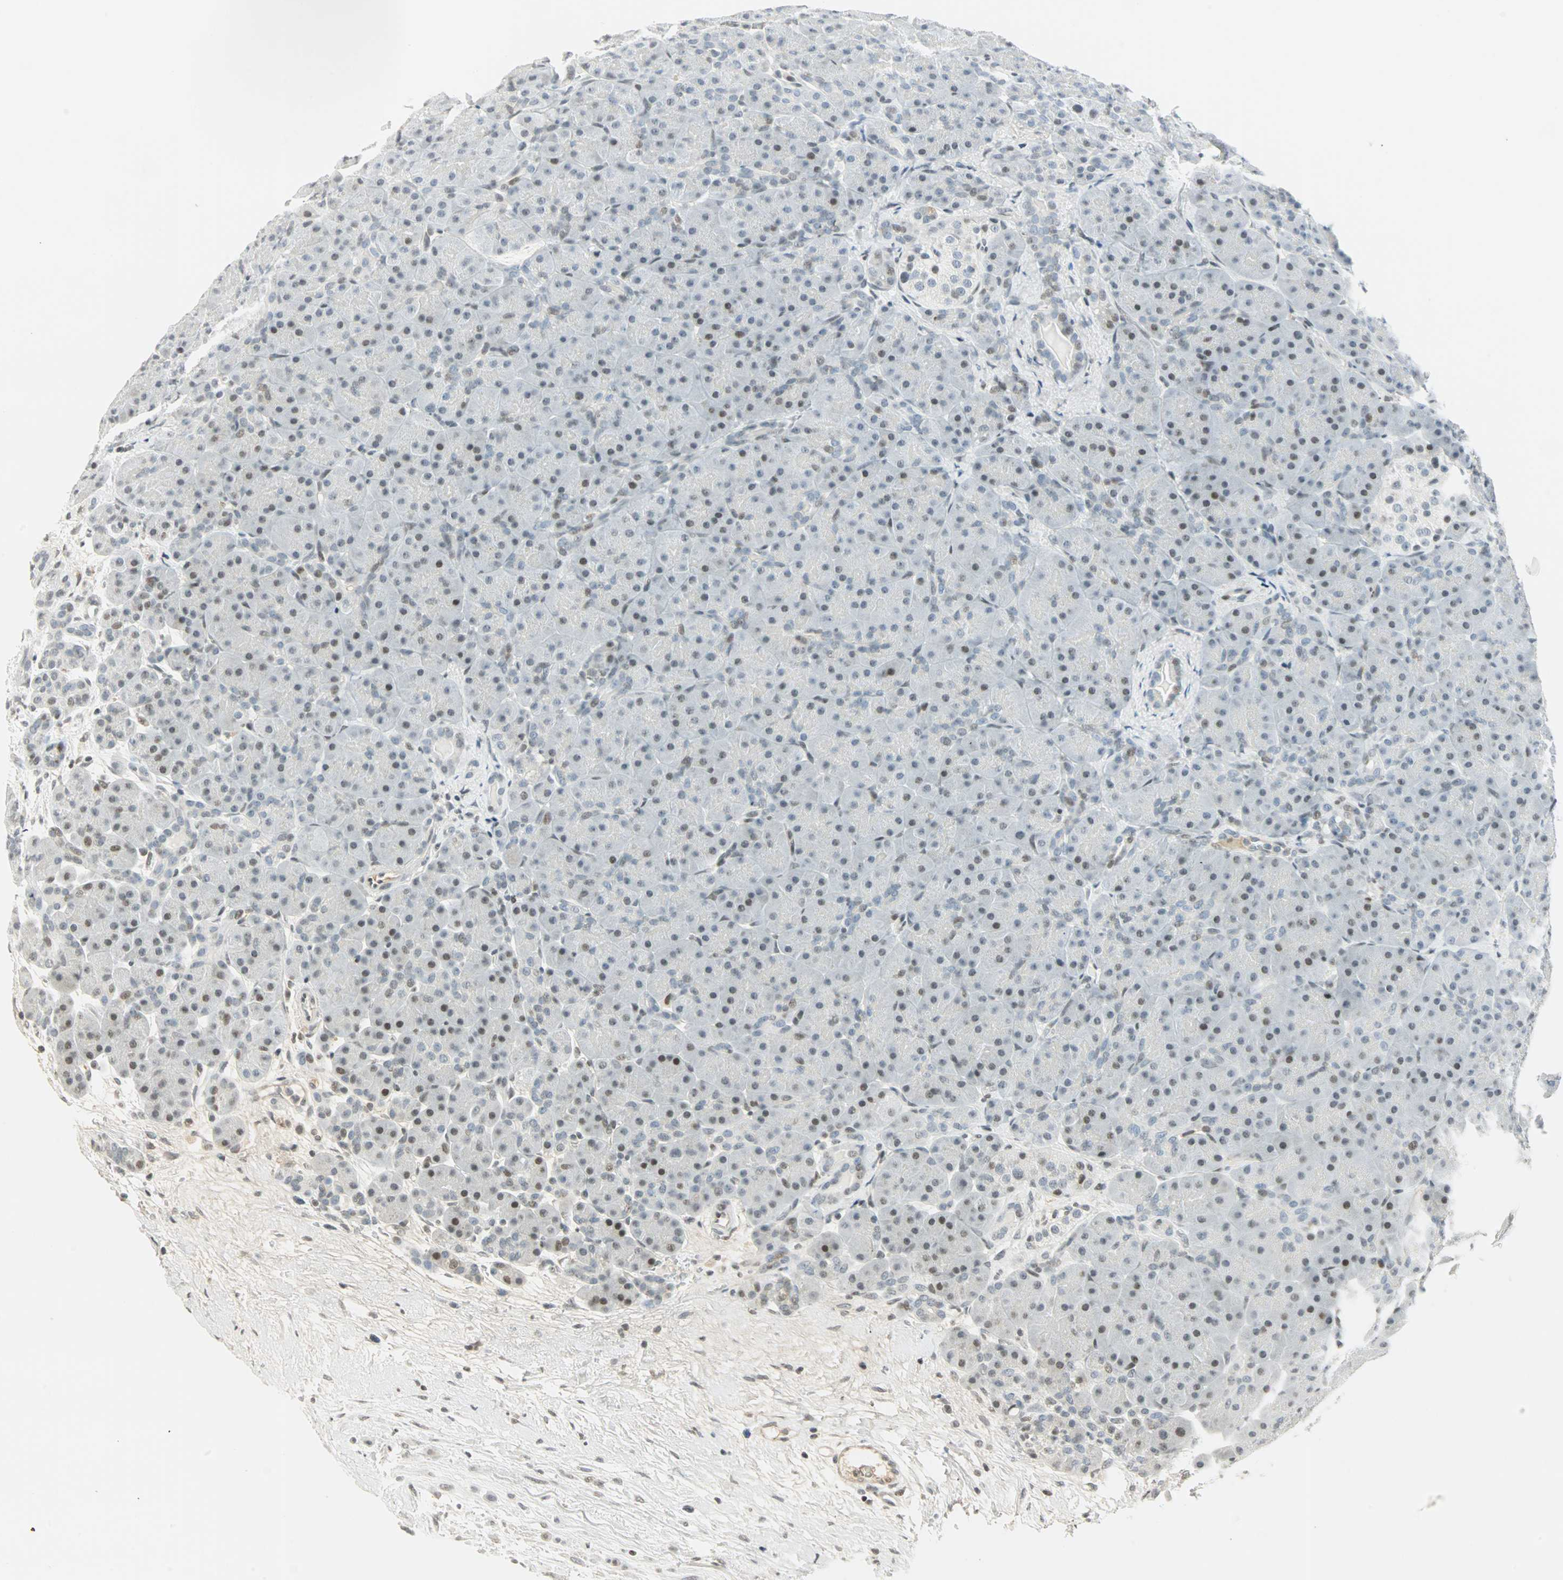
{"staining": {"intensity": "moderate", "quantity": "<25%", "location": "nuclear"}, "tissue": "pancreas", "cell_type": "Exocrine glandular cells", "image_type": "normal", "snomed": [{"axis": "morphology", "description": "Normal tissue, NOS"}, {"axis": "topography", "description": "Pancreas"}], "caption": "This image demonstrates IHC staining of benign human pancreas, with low moderate nuclear staining in approximately <25% of exocrine glandular cells.", "gene": "SMAD3", "patient": {"sex": "male", "age": 66}}